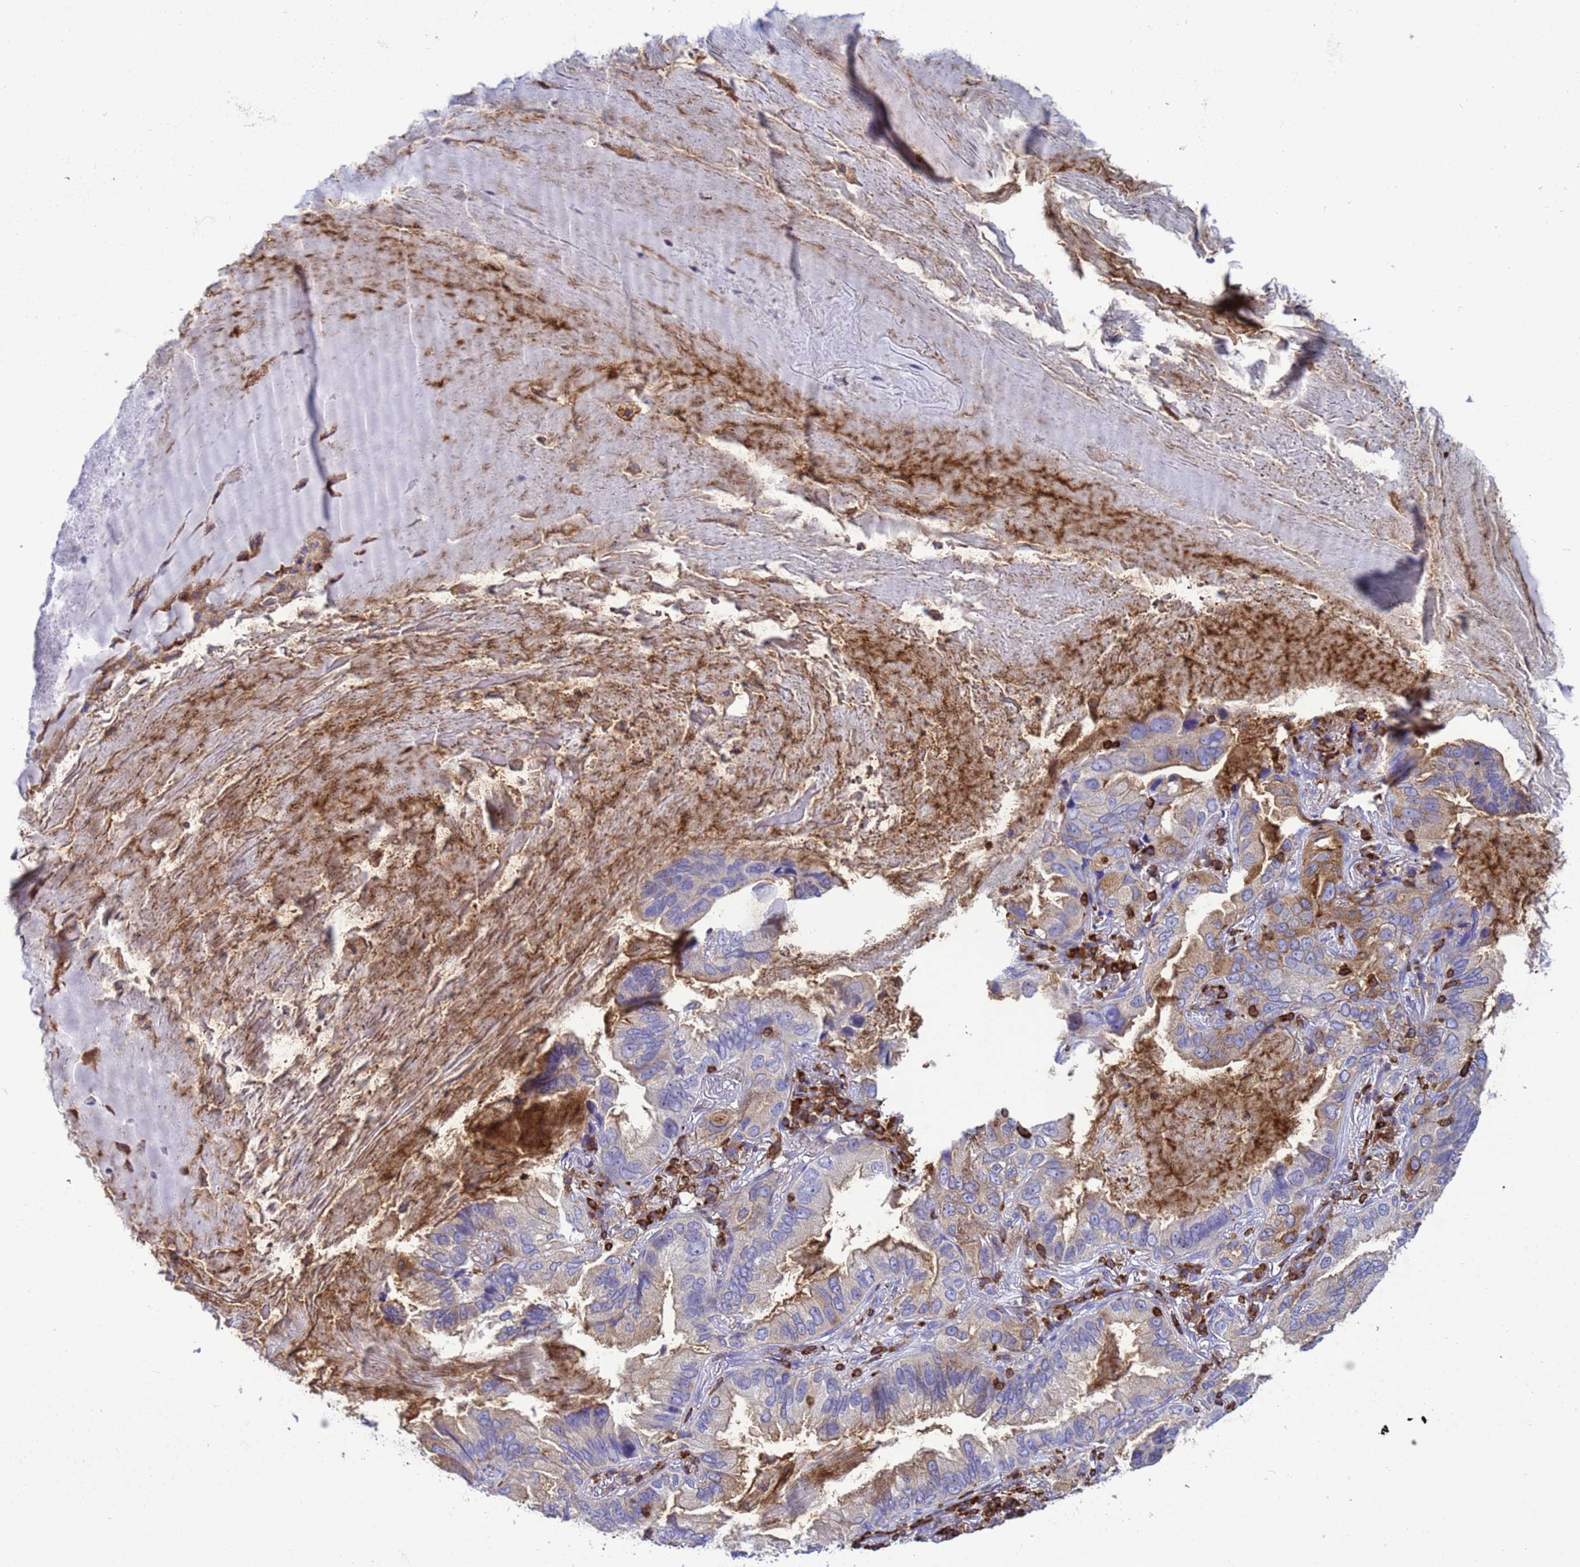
{"staining": {"intensity": "weak", "quantity": "<25%", "location": "cytoplasmic/membranous"}, "tissue": "lung cancer", "cell_type": "Tumor cells", "image_type": "cancer", "snomed": [{"axis": "morphology", "description": "Adenocarcinoma, NOS"}, {"axis": "topography", "description": "Lung"}], "caption": "IHC photomicrograph of human adenocarcinoma (lung) stained for a protein (brown), which displays no expression in tumor cells.", "gene": "EZR", "patient": {"sex": "female", "age": 69}}